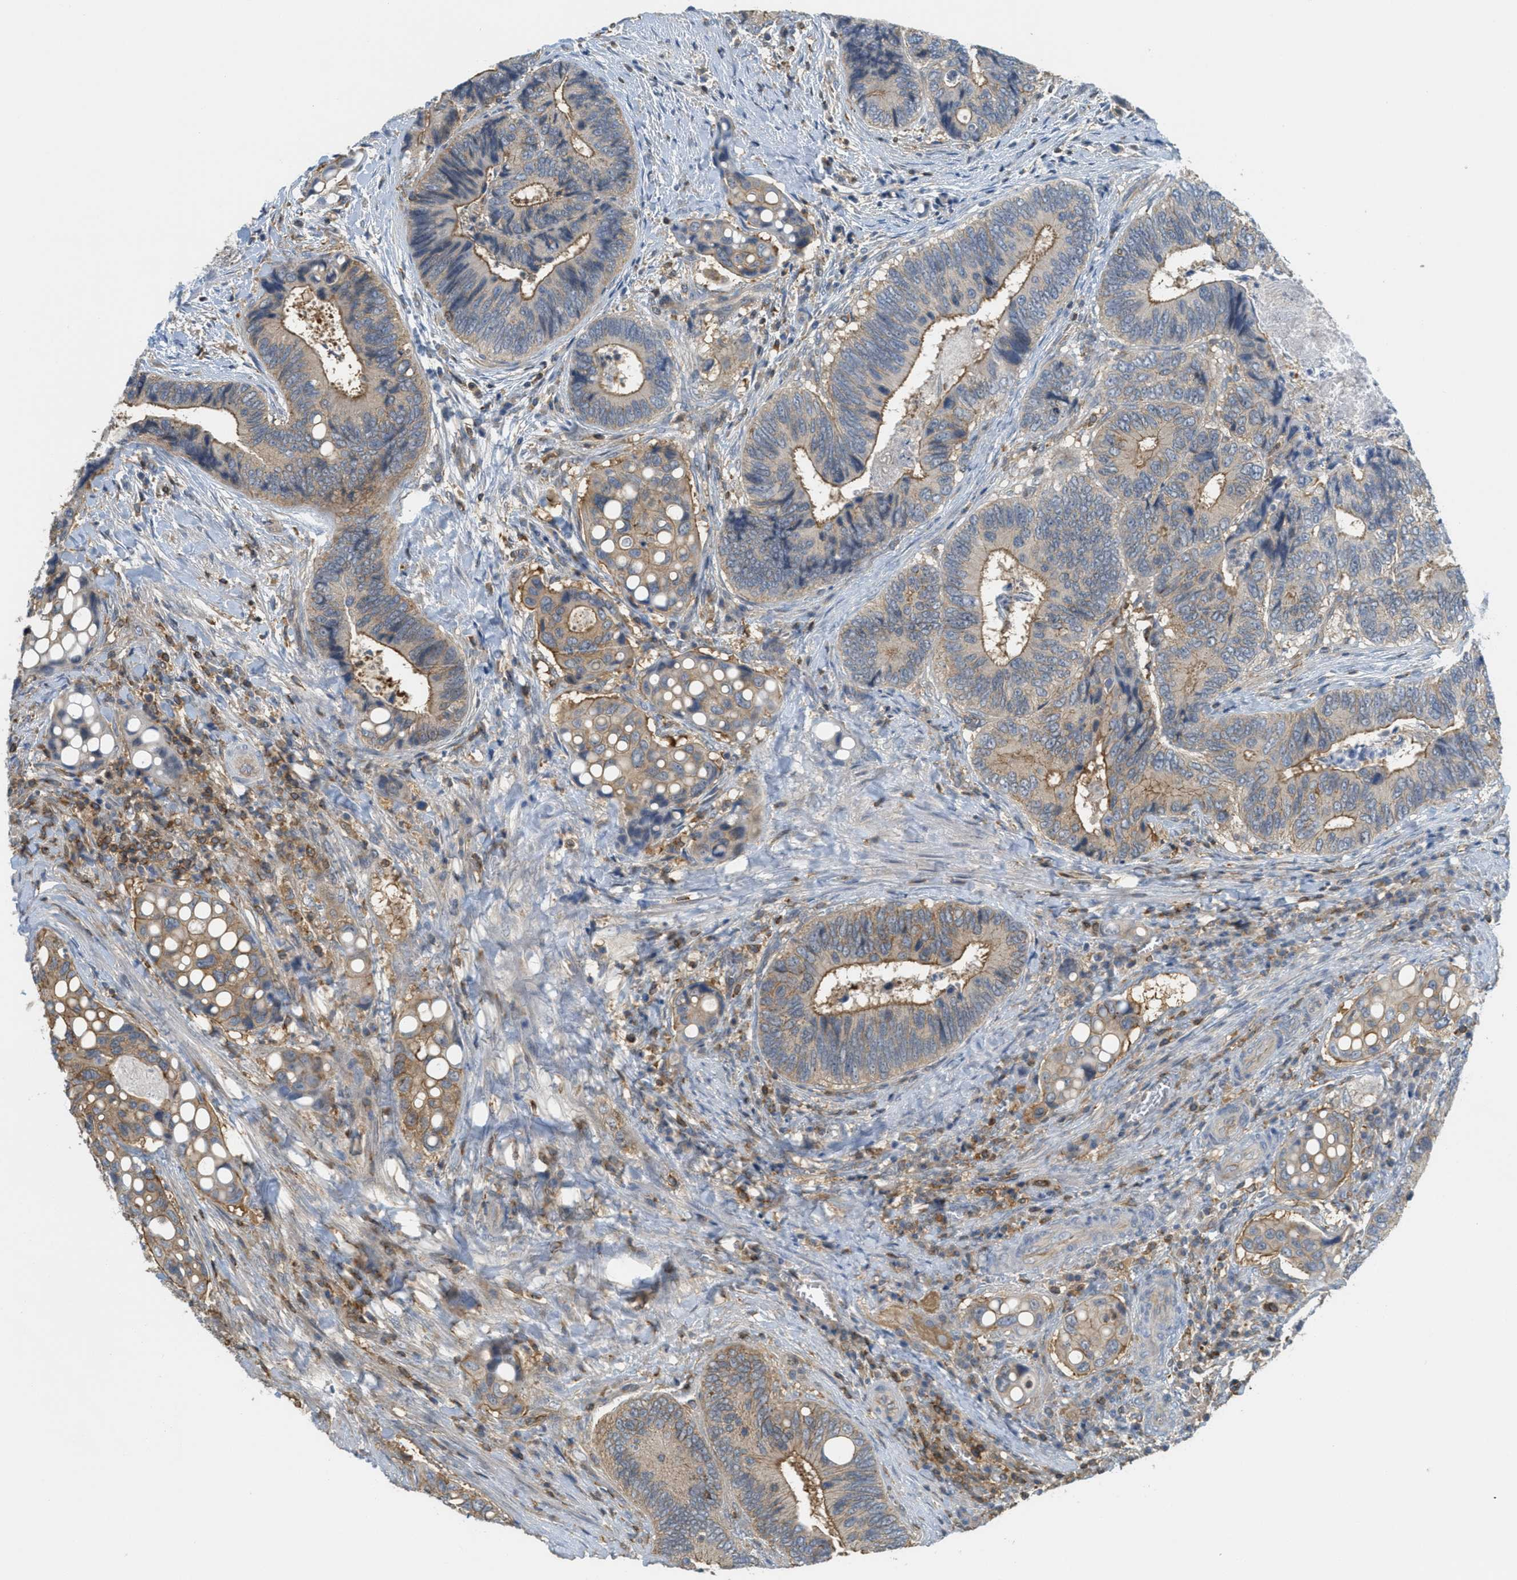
{"staining": {"intensity": "moderate", "quantity": ">75%", "location": "cytoplasmic/membranous"}, "tissue": "colorectal cancer", "cell_type": "Tumor cells", "image_type": "cancer", "snomed": [{"axis": "morphology", "description": "Inflammation, NOS"}, {"axis": "morphology", "description": "Adenocarcinoma, NOS"}, {"axis": "topography", "description": "Colon"}], "caption": "Human colorectal cancer (adenocarcinoma) stained with a protein marker shows moderate staining in tumor cells.", "gene": "GRIK2", "patient": {"sex": "male", "age": 72}}